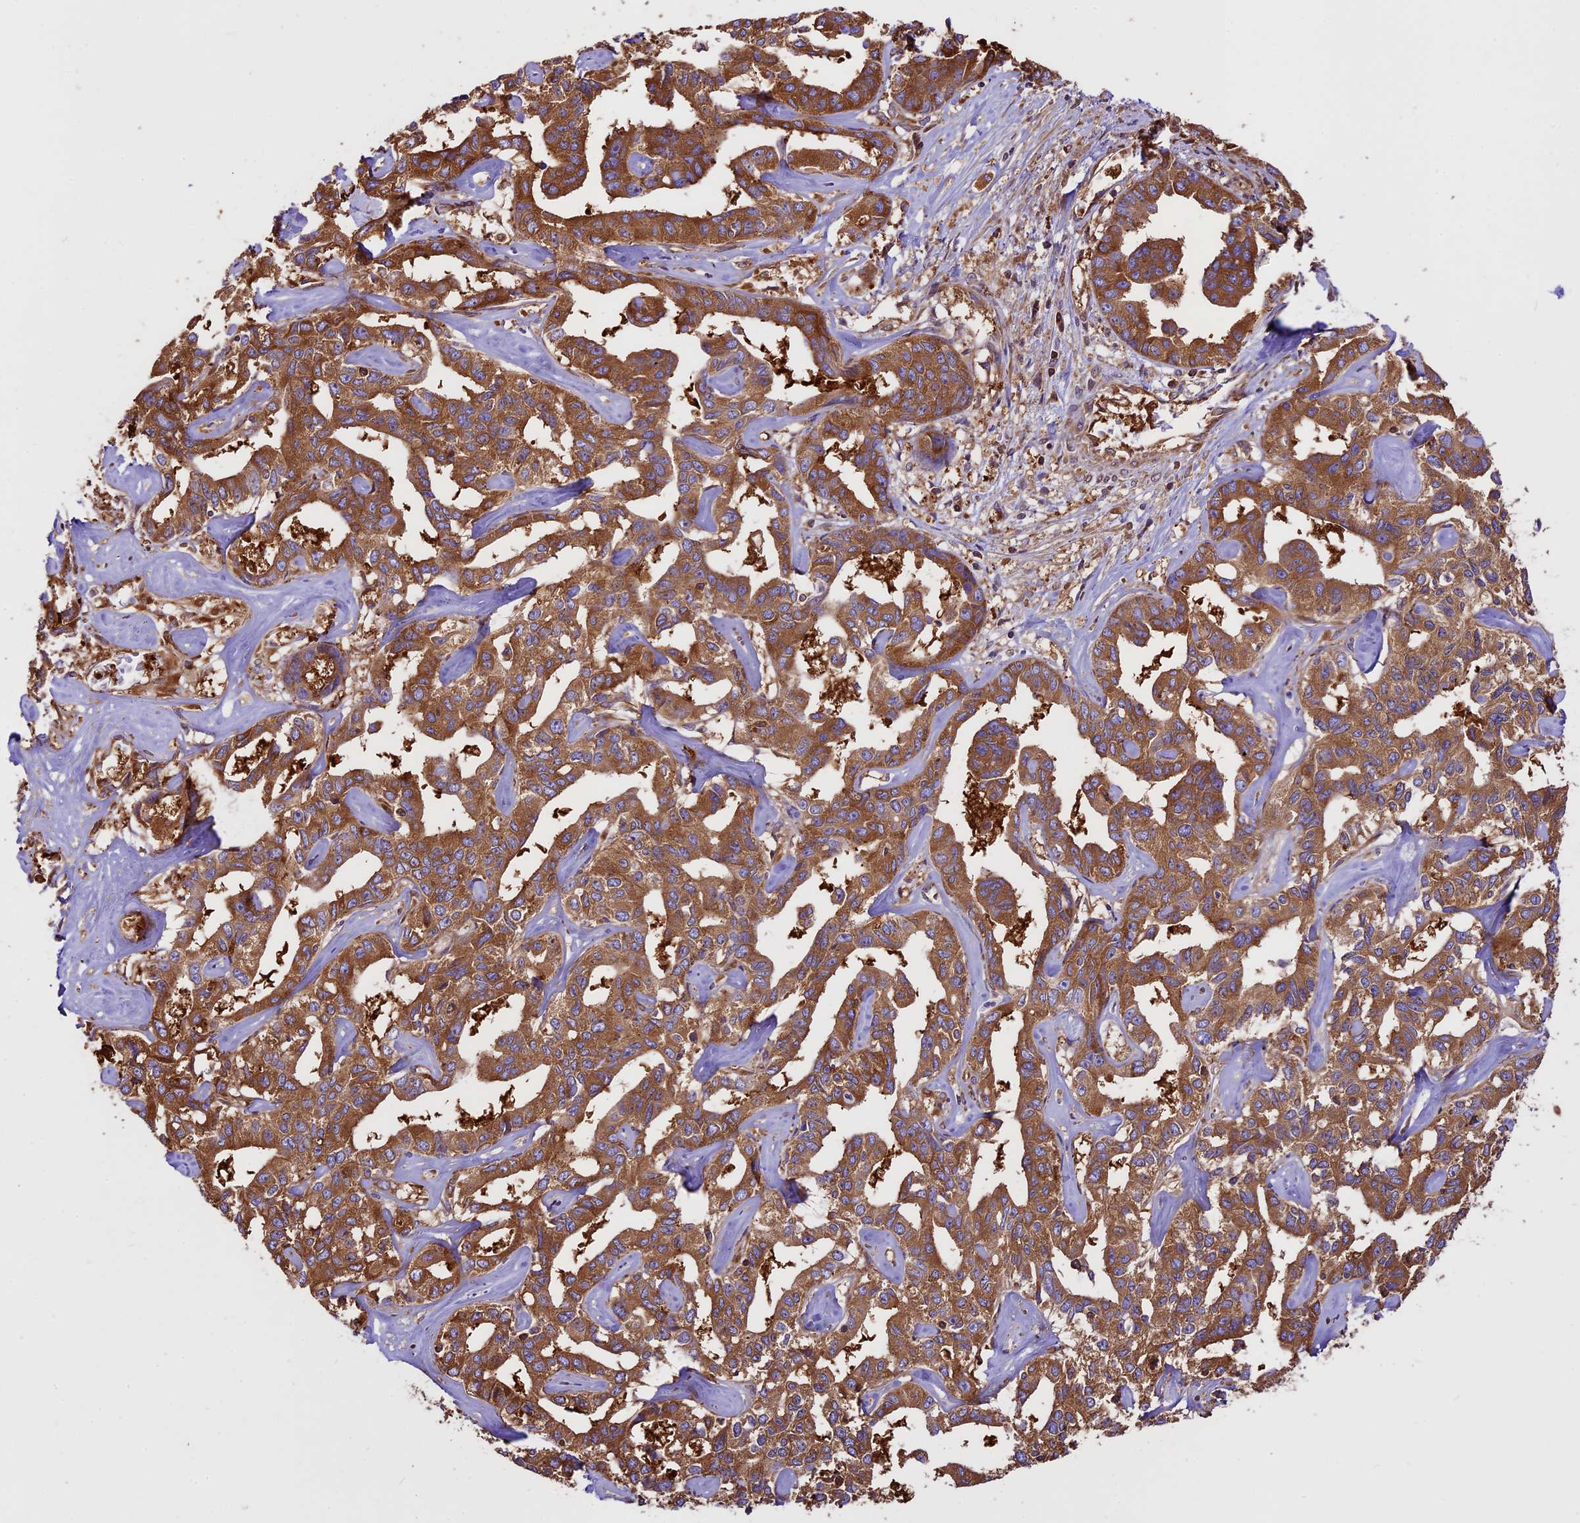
{"staining": {"intensity": "moderate", "quantity": ">75%", "location": "cytoplasmic/membranous"}, "tissue": "liver cancer", "cell_type": "Tumor cells", "image_type": "cancer", "snomed": [{"axis": "morphology", "description": "Cholangiocarcinoma"}, {"axis": "topography", "description": "Liver"}], "caption": "Liver cancer stained with DAB immunohistochemistry displays medium levels of moderate cytoplasmic/membranous positivity in approximately >75% of tumor cells.", "gene": "KARS1", "patient": {"sex": "male", "age": 59}}